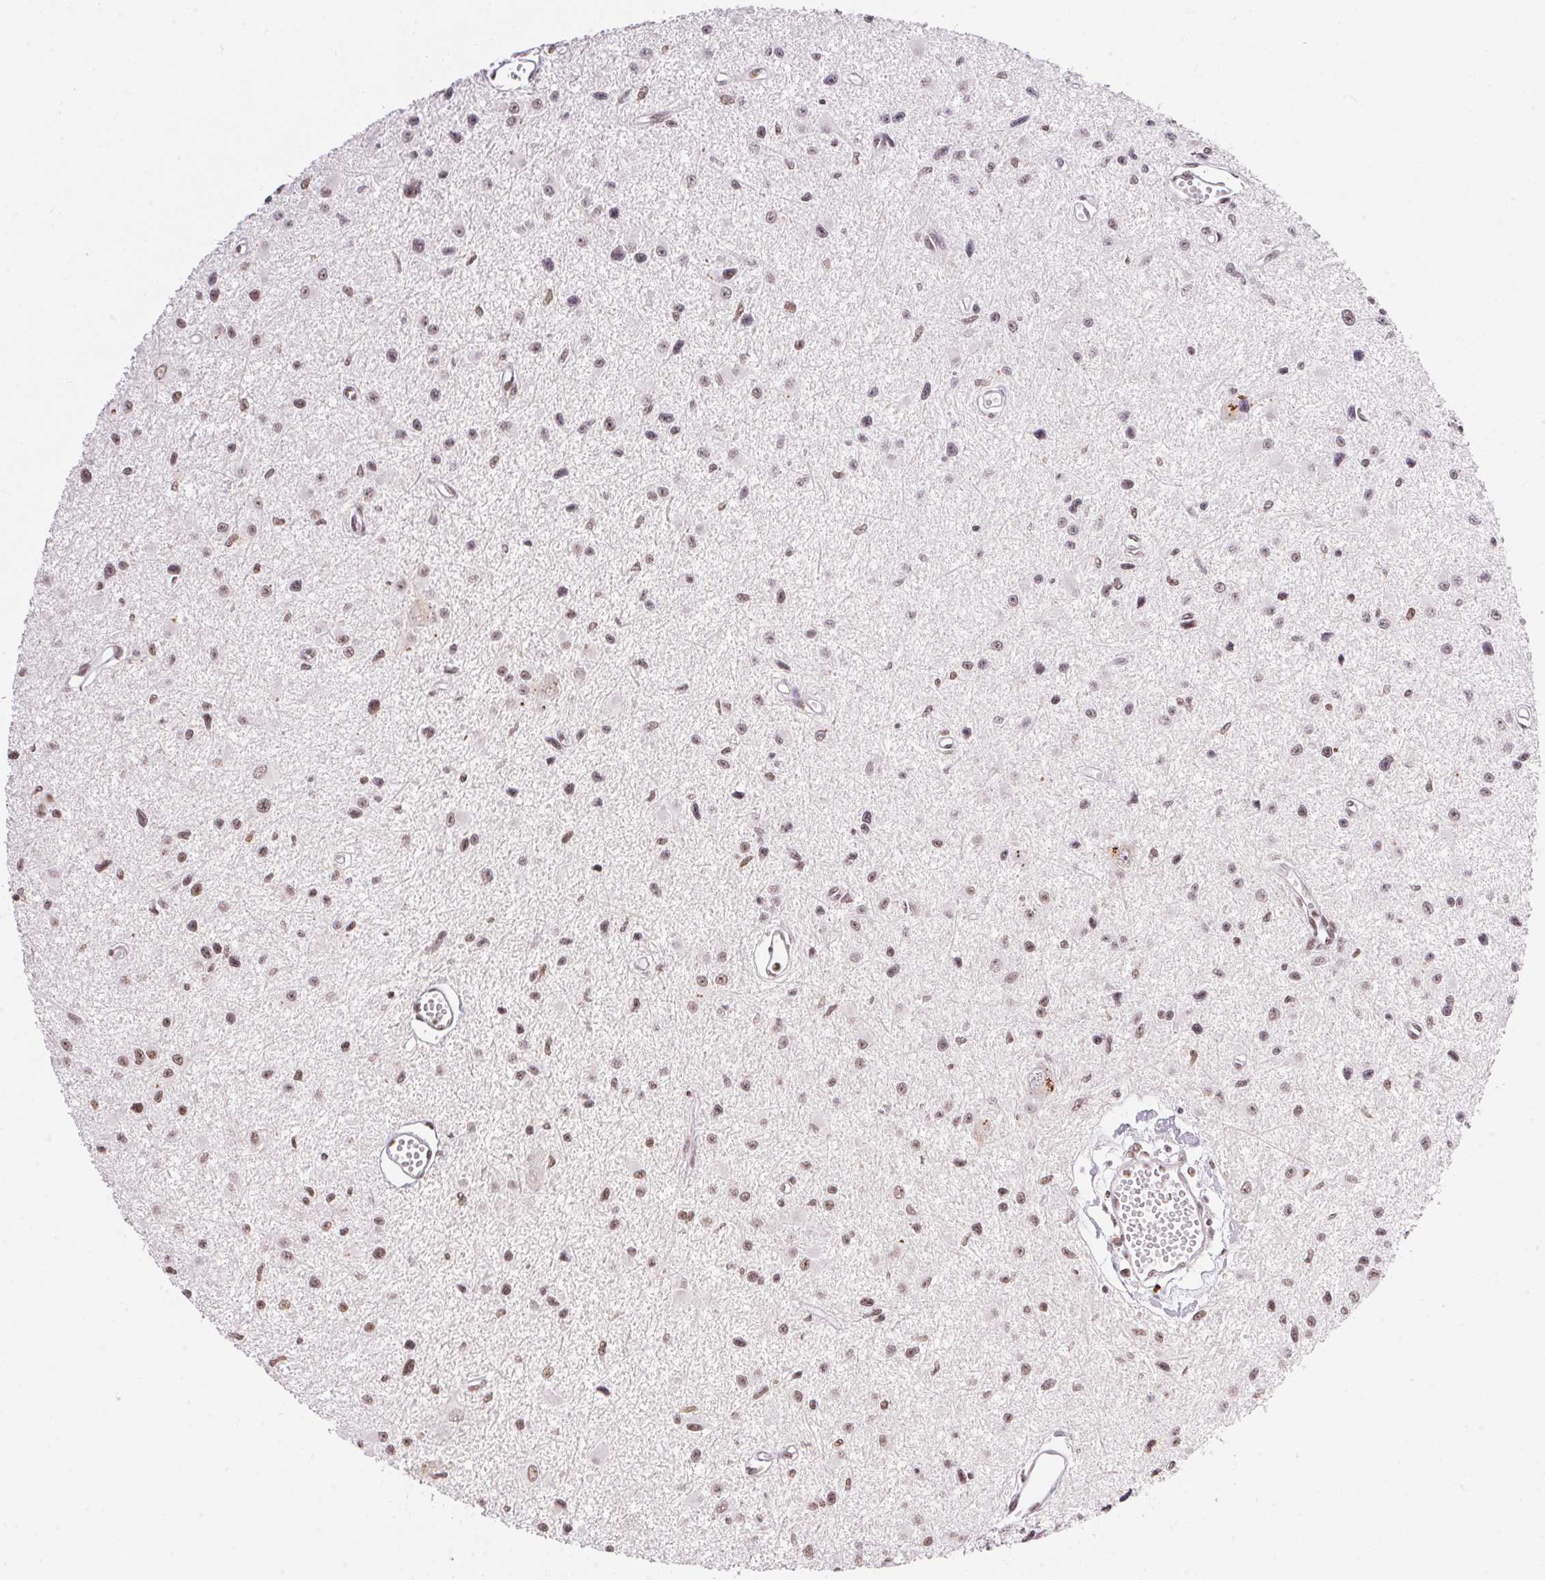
{"staining": {"intensity": "weak", "quantity": "<25%", "location": "nuclear"}, "tissue": "glioma", "cell_type": "Tumor cells", "image_type": "cancer", "snomed": [{"axis": "morphology", "description": "Glioma, malignant, High grade"}, {"axis": "topography", "description": "Brain"}], "caption": "High magnification brightfield microscopy of glioma stained with DAB (brown) and counterstained with hematoxylin (blue): tumor cells show no significant expression.", "gene": "NFE2L1", "patient": {"sex": "male", "age": 54}}